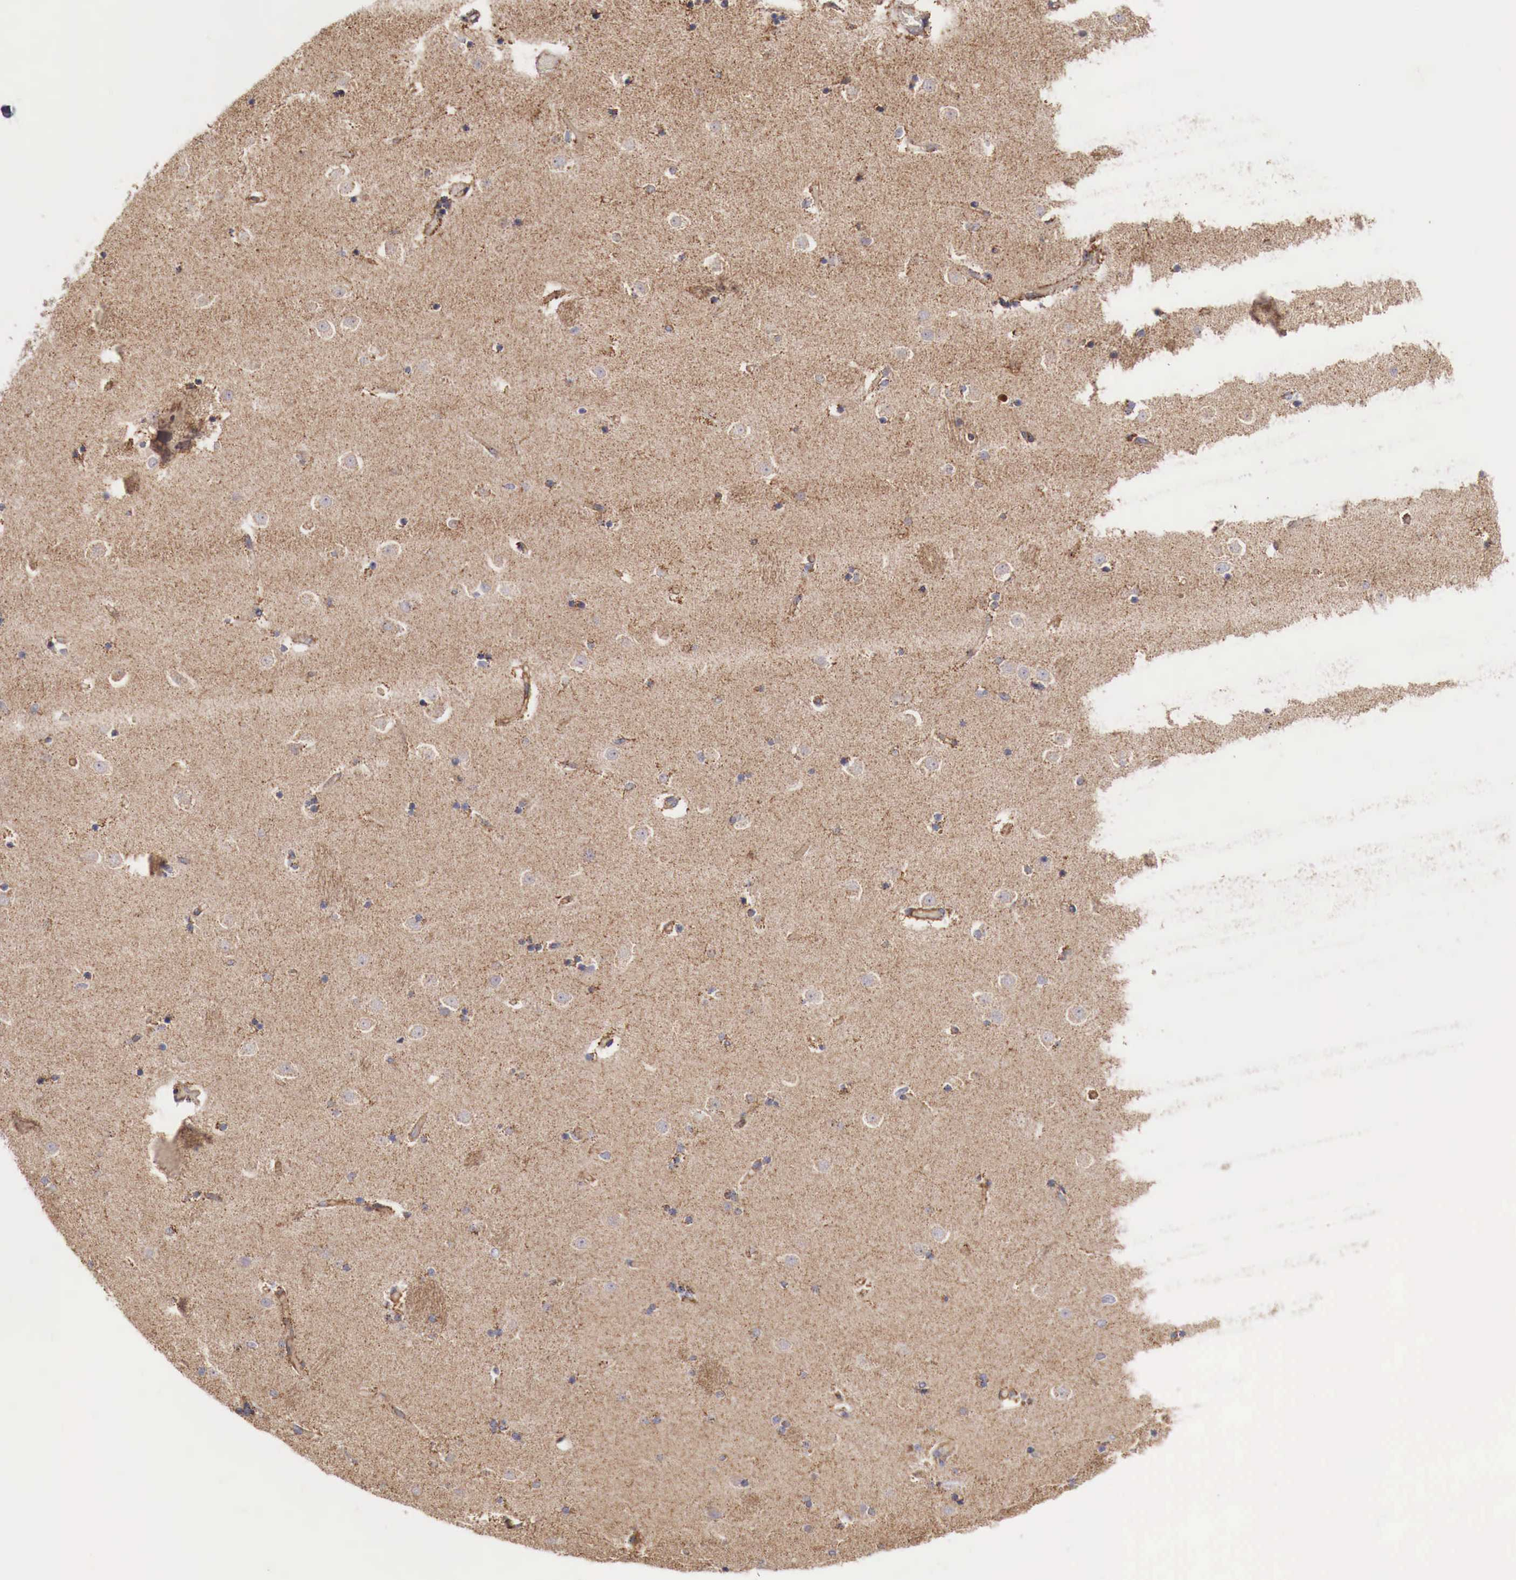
{"staining": {"intensity": "weak", "quantity": "25%-75%", "location": "cytoplasmic/membranous"}, "tissue": "caudate", "cell_type": "Glial cells", "image_type": "normal", "snomed": [{"axis": "morphology", "description": "Normal tissue, NOS"}, {"axis": "topography", "description": "Lateral ventricle wall"}], "caption": "Immunohistochemistry of unremarkable caudate shows low levels of weak cytoplasmic/membranous staining in approximately 25%-75% of glial cells. The protein is stained brown, and the nuclei are stained in blue (DAB (3,3'-diaminobenzidine) IHC with brightfield microscopy, high magnification).", "gene": "XPNPEP3", "patient": {"sex": "female", "age": 54}}